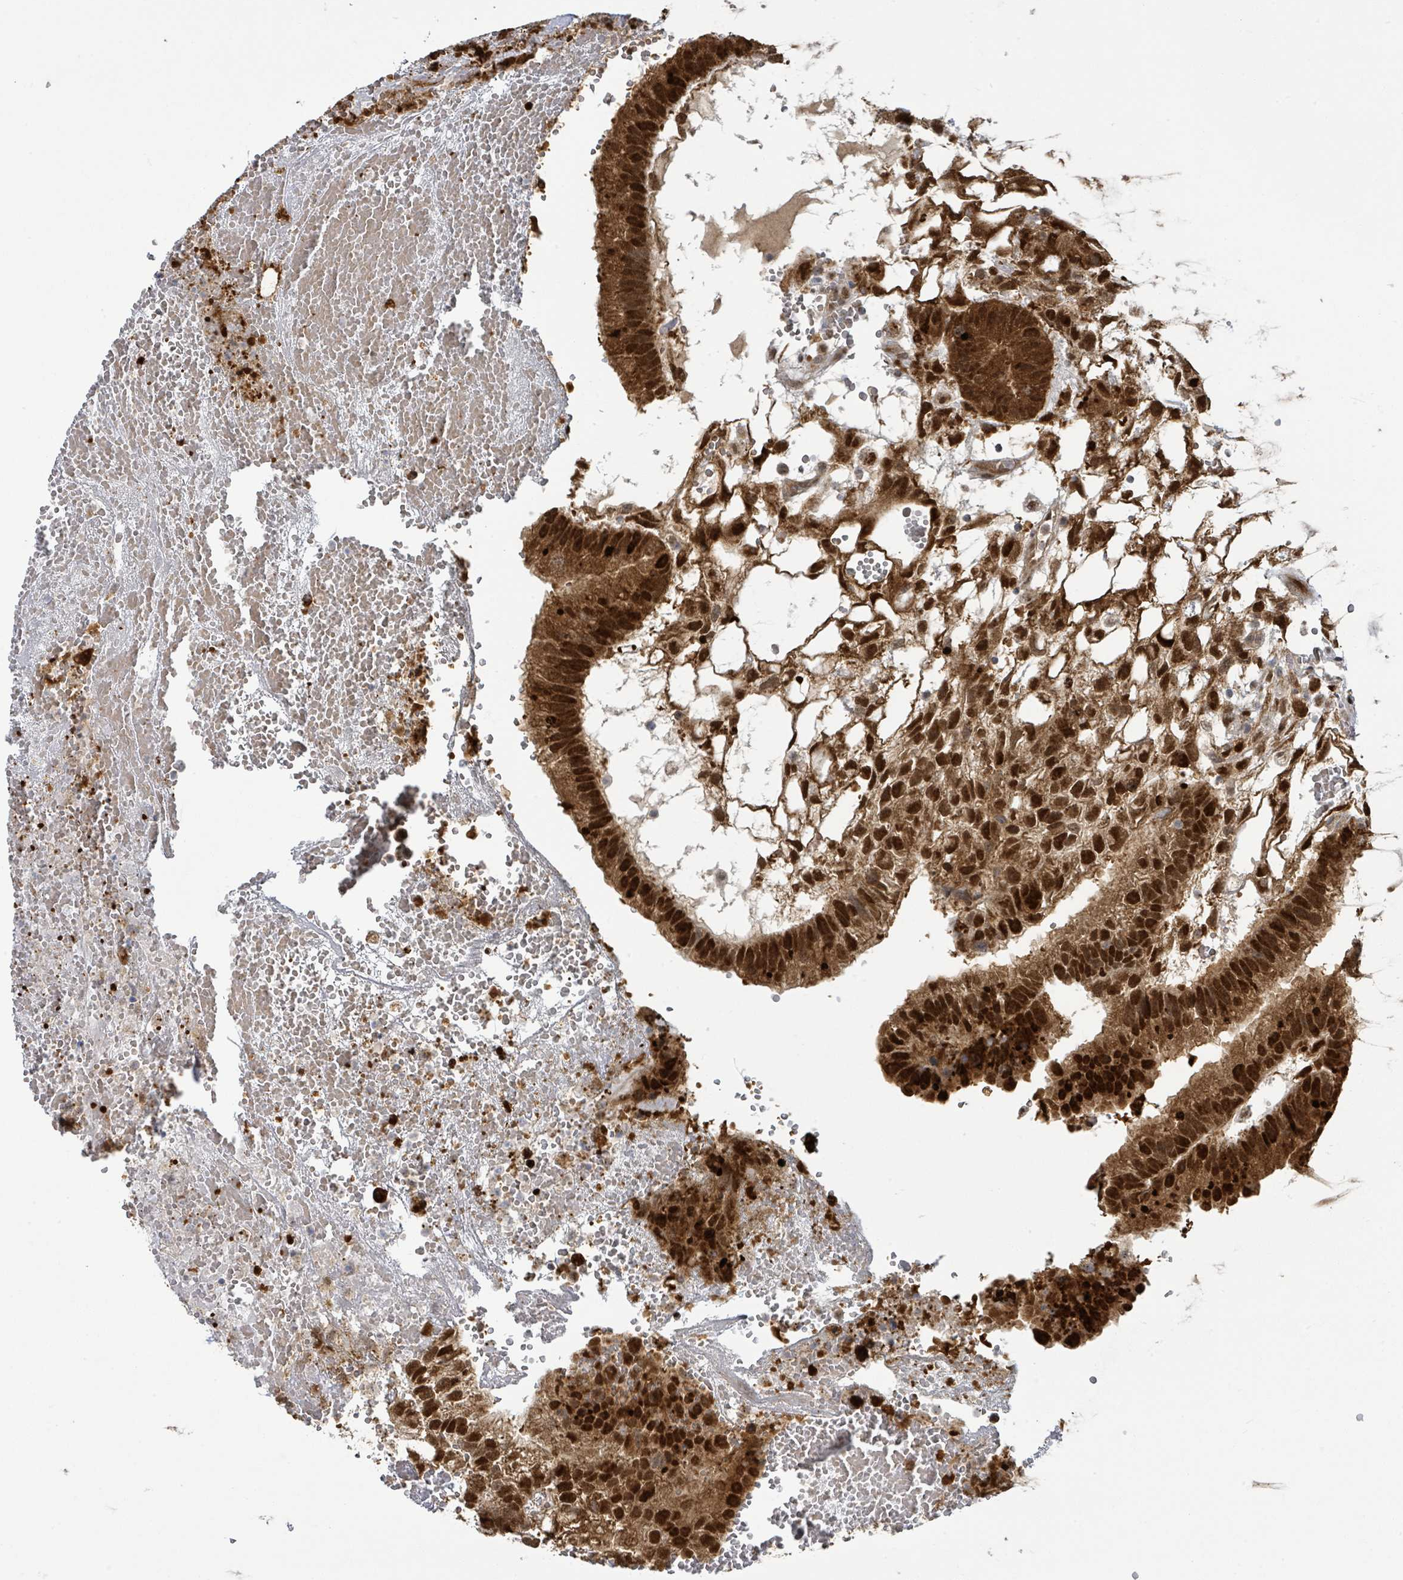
{"staining": {"intensity": "strong", "quantity": ">75%", "location": "cytoplasmic/membranous,nuclear"}, "tissue": "testis cancer", "cell_type": "Tumor cells", "image_type": "cancer", "snomed": [{"axis": "morphology", "description": "Normal tissue, NOS"}, {"axis": "morphology", "description": "Carcinoma, Embryonal, NOS"}, {"axis": "topography", "description": "Testis"}], "caption": "Testis cancer (embryonal carcinoma) stained with immunohistochemistry (IHC) shows strong cytoplasmic/membranous and nuclear expression in approximately >75% of tumor cells.", "gene": "PSMB7", "patient": {"sex": "male", "age": 32}}